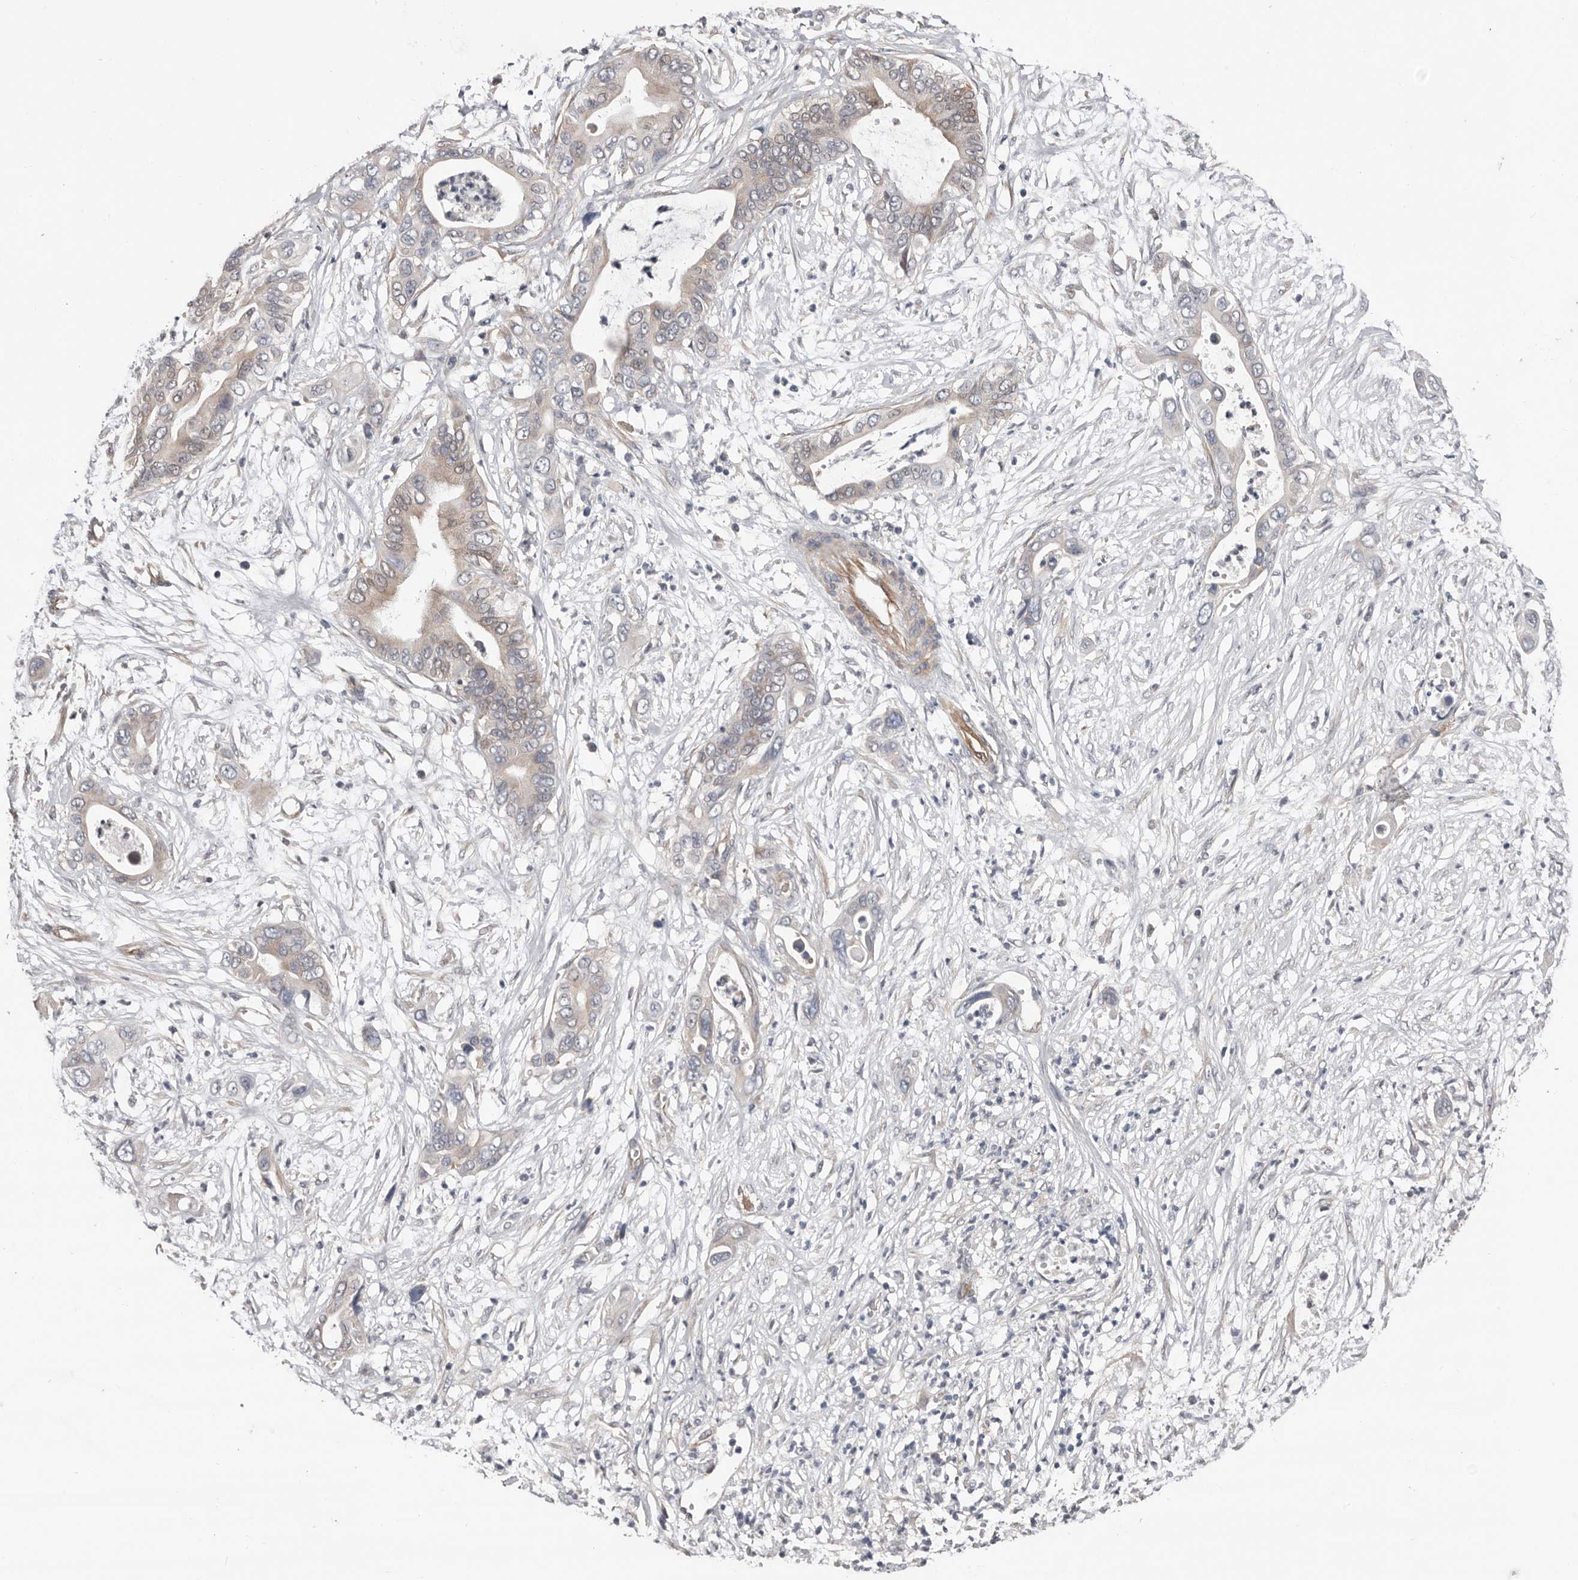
{"staining": {"intensity": "weak", "quantity": "25%-75%", "location": "cytoplasmic/membranous"}, "tissue": "pancreatic cancer", "cell_type": "Tumor cells", "image_type": "cancer", "snomed": [{"axis": "morphology", "description": "Adenocarcinoma, NOS"}, {"axis": "topography", "description": "Pancreas"}], "caption": "A histopathology image of human pancreatic cancer (adenocarcinoma) stained for a protein demonstrates weak cytoplasmic/membranous brown staining in tumor cells.", "gene": "ASRGL1", "patient": {"sex": "male", "age": 66}}